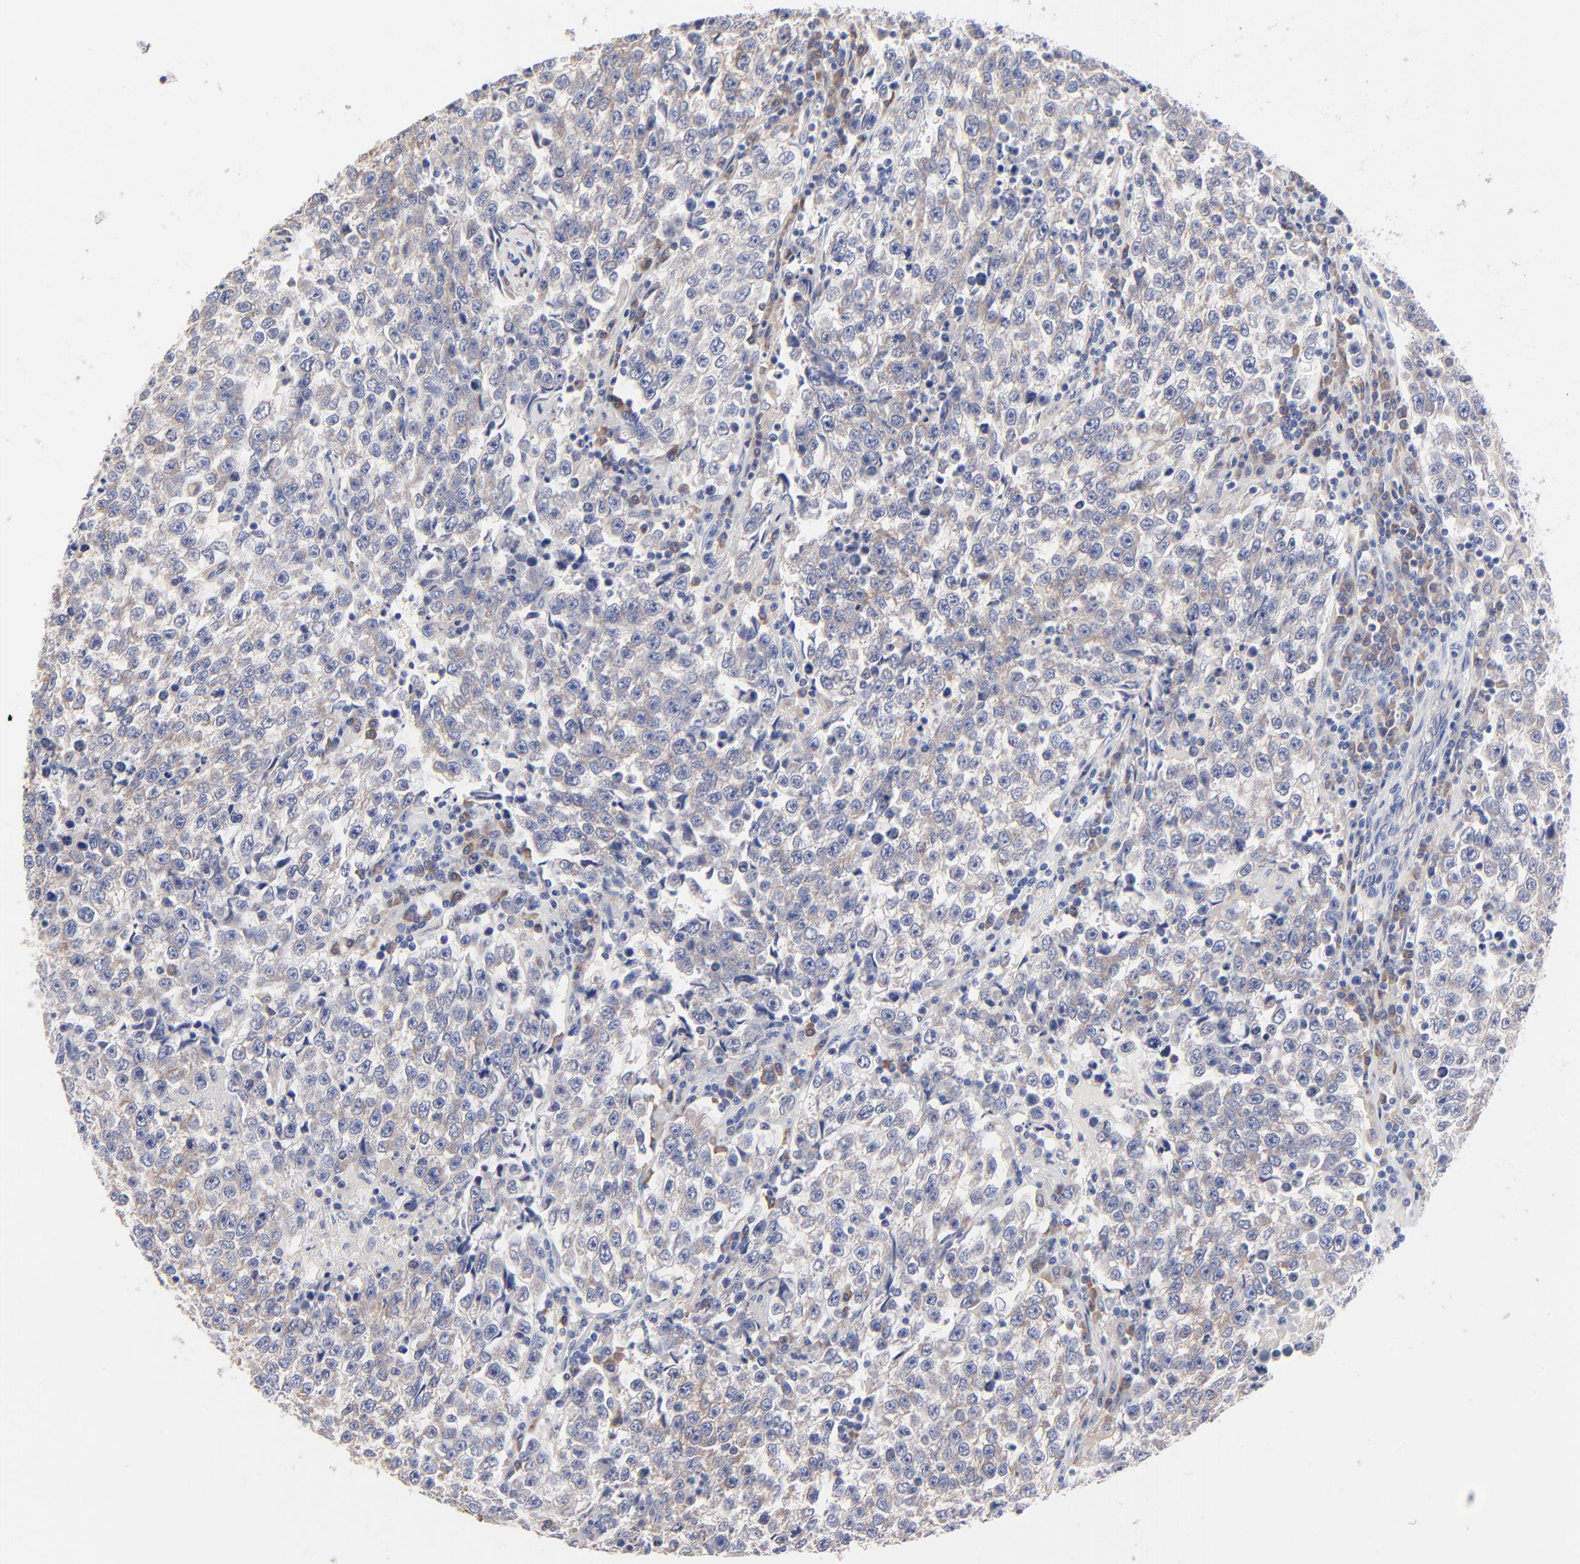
{"staining": {"intensity": "weak", "quantity": "<25%", "location": "cytoplasmic/membranous"}, "tissue": "testis cancer", "cell_type": "Tumor cells", "image_type": "cancer", "snomed": [{"axis": "morphology", "description": "Seminoma, NOS"}, {"axis": "topography", "description": "Testis"}], "caption": "Tumor cells show no significant protein staining in seminoma (testis). (DAB IHC visualized using brightfield microscopy, high magnification).", "gene": "PPFIBP2", "patient": {"sex": "male", "age": 36}}